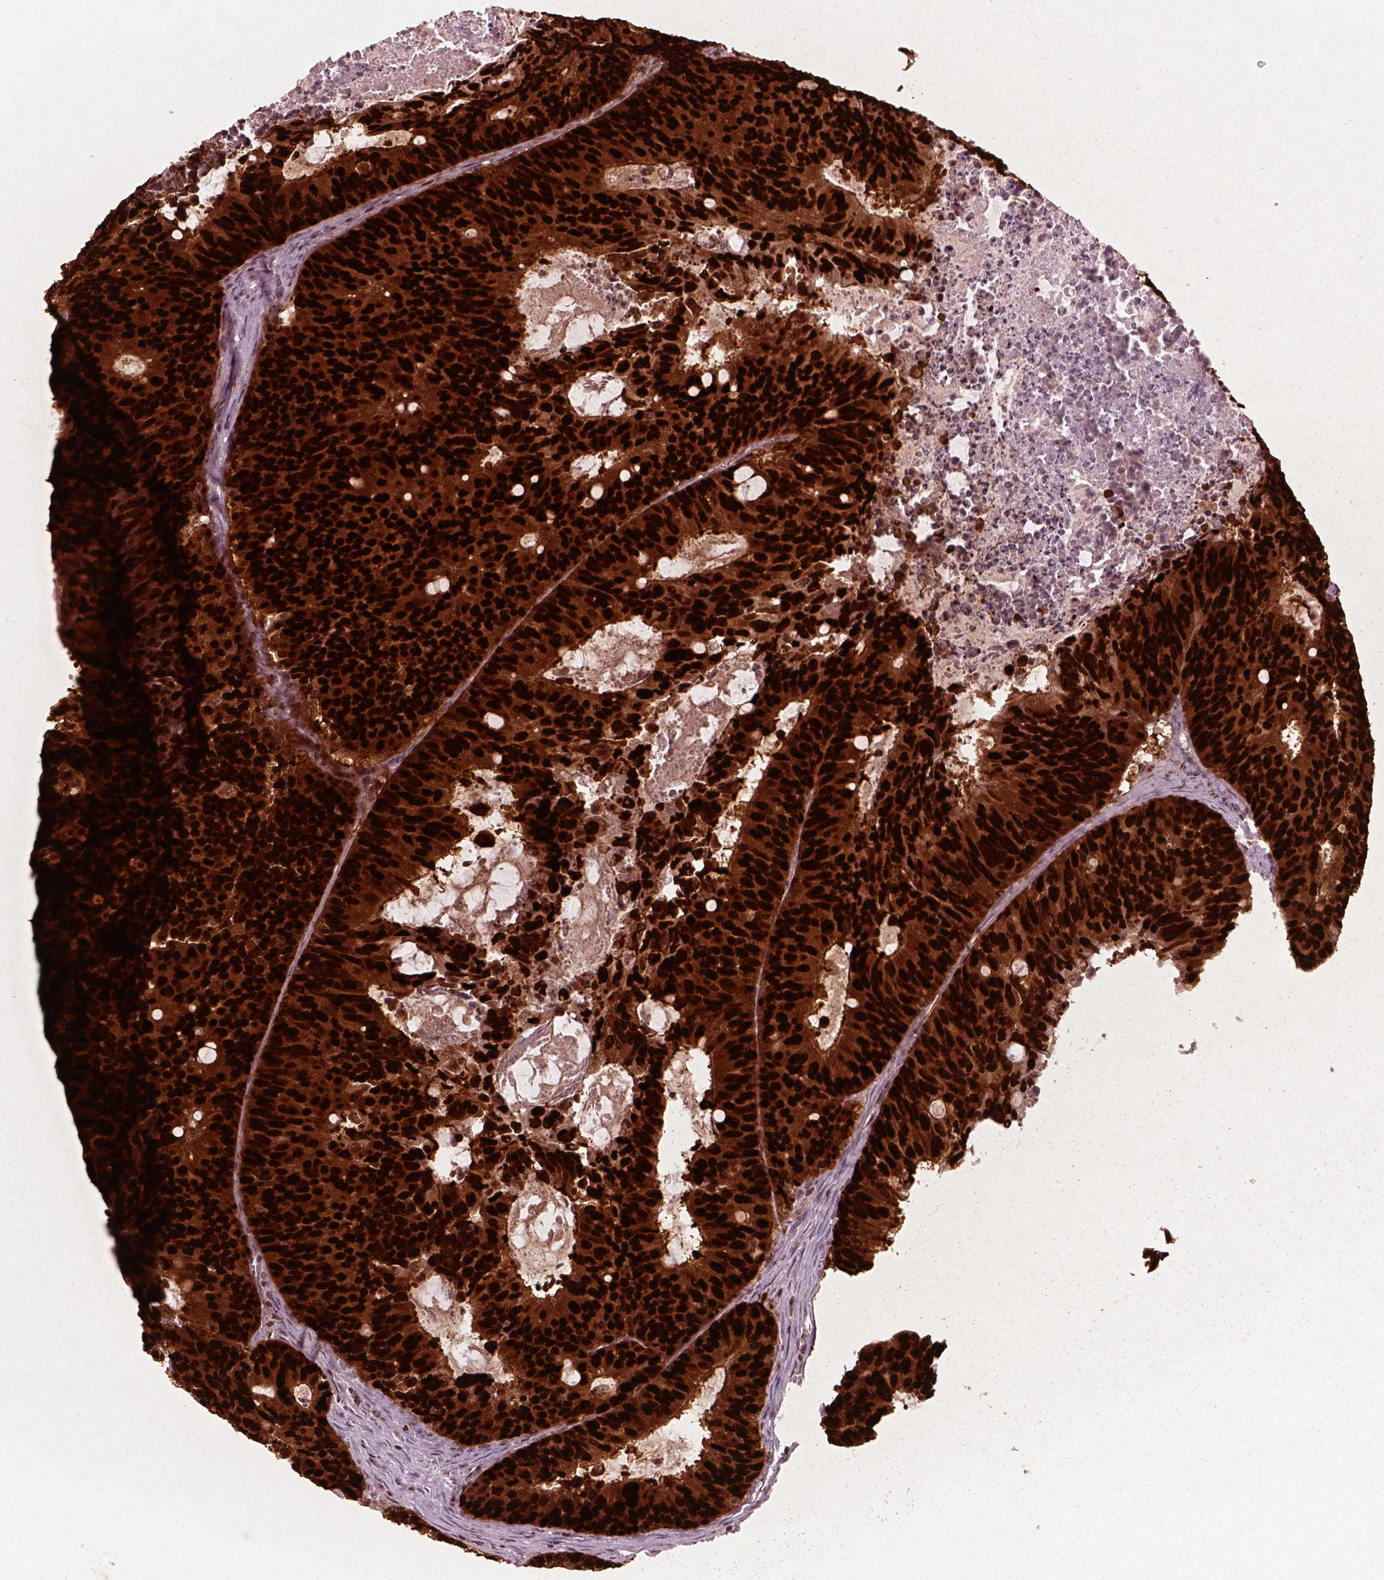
{"staining": {"intensity": "strong", "quantity": ">75%", "location": "cytoplasmic/membranous,nuclear"}, "tissue": "colorectal cancer", "cell_type": "Tumor cells", "image_type": "cancer", "snomed": [{"axis": "morphology", "description": "Adenocarcinoma, NOS"}, {"axis": "topography", "description": "Colon"}], "caption": "Colorectal cancer stained with DAB immunohistochemistry displays high levels of strong cytoplasmic/membranous and nuclear expression in about >75% of tumor cells. The protein is shown in brown color, while the nuclei are stained blue.", "gene": "SOX9", "patient": {"sex": "male", "age": 67}}